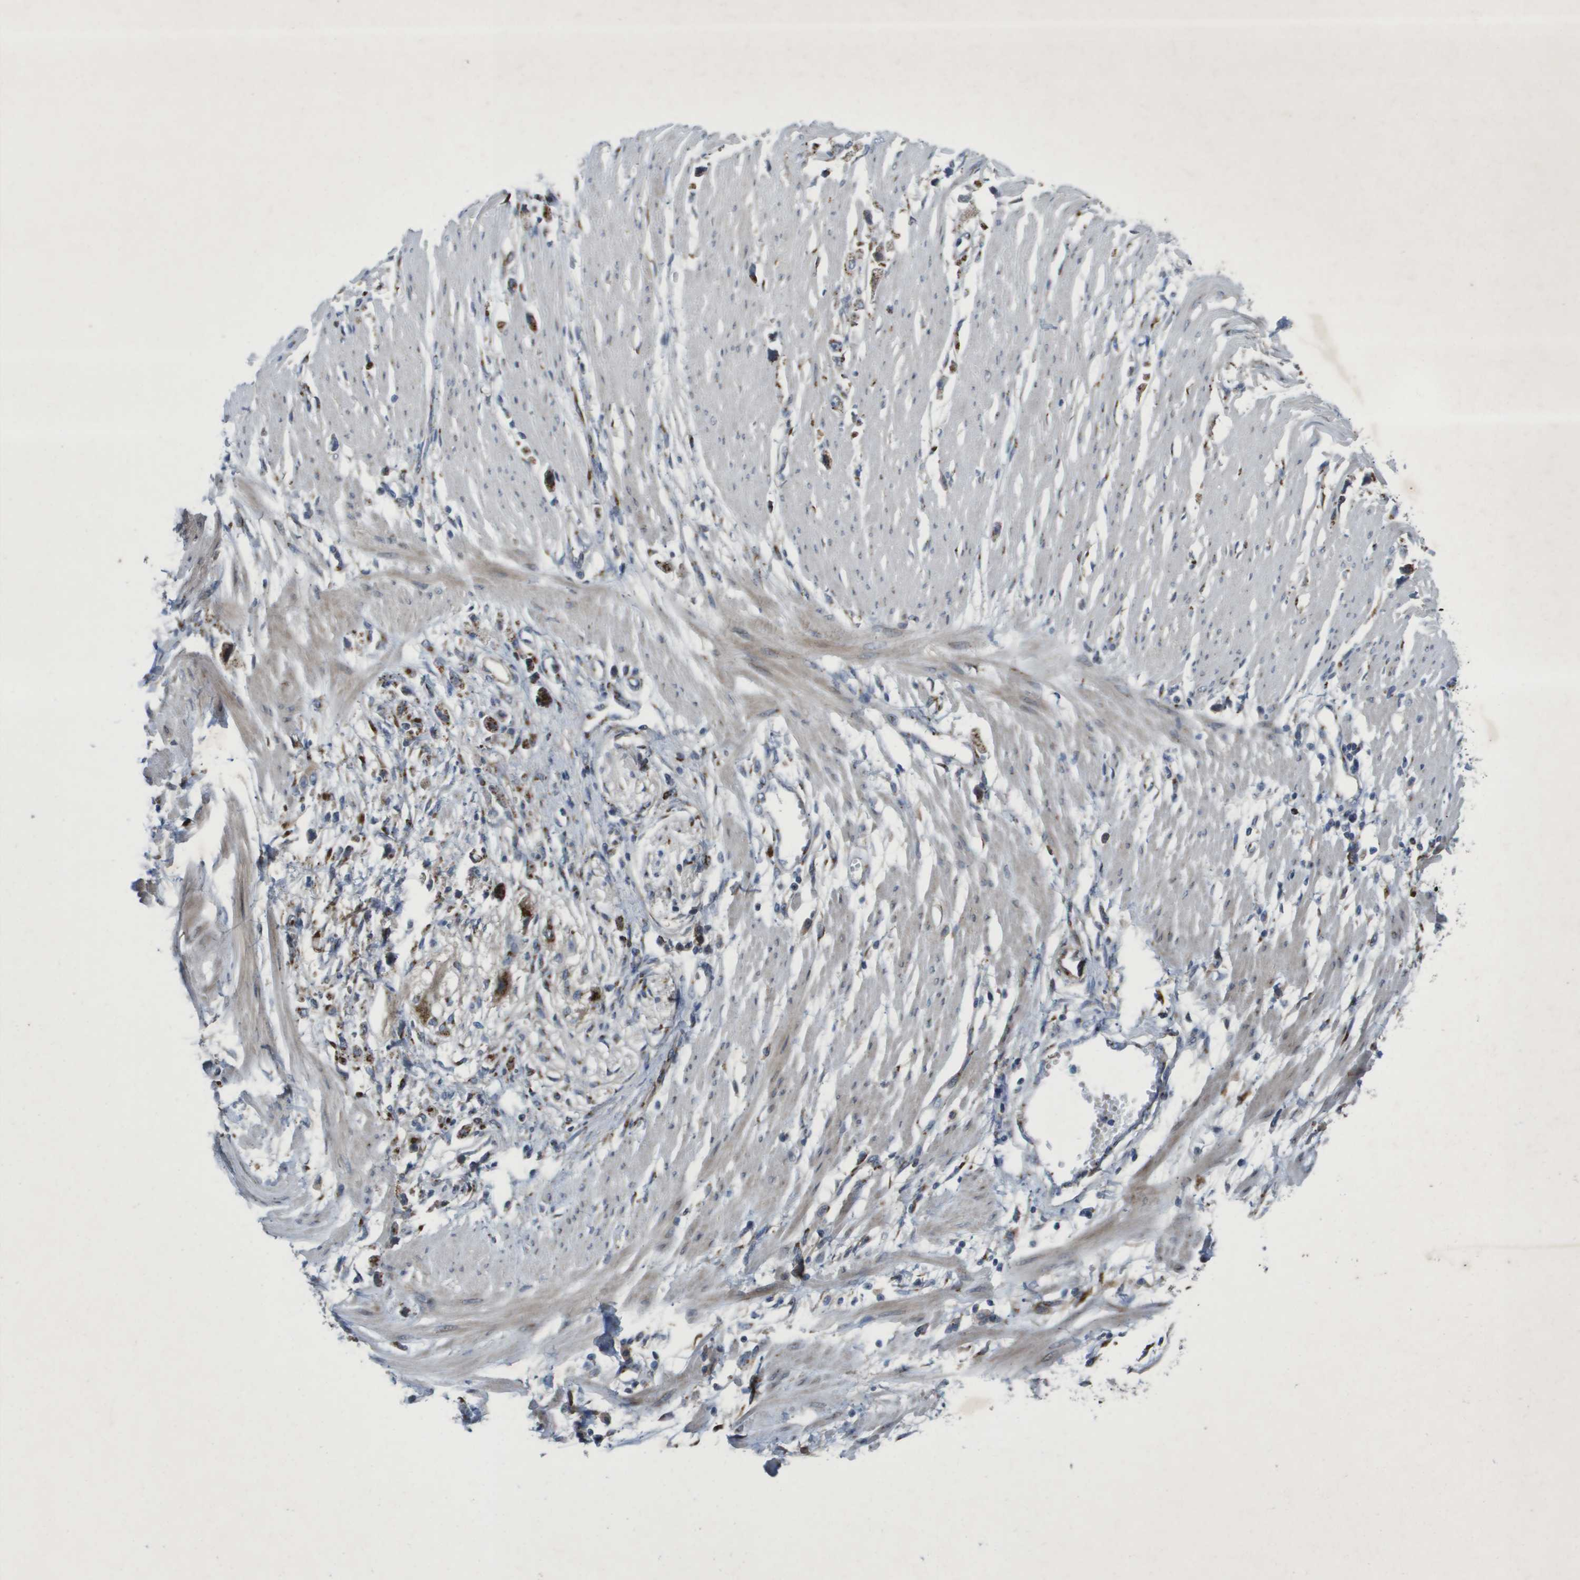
{"staining": {"intensity": "moderate", "quantity": "25%-75%", "location": "cytoplasmic/membranous"}, "tissue": "stomach cancer", "cell_type": "Tumor cells", "image_type": "cancer", "snomed": [{"axis": "morphology", "description": "Adenocarcinoma, NOS"}, {"axis": "topography", "description": "Stomach"}], "caption": "Immunohistochemistry (IHC) staining of stomach adenocarcinoma, which demonstrates medium levels of moderate cytoplasmic/membranous positivity in about 25%-75% of tumor cells indicating moderate cytoplasmic/membranous protein expression. The staining was performed using DAB (brown) for protein detection and nuclei were counterstained in hematoxylin (blue).", "gene": "QSOX2", "patient": {"sex": "female", "age": 59}}